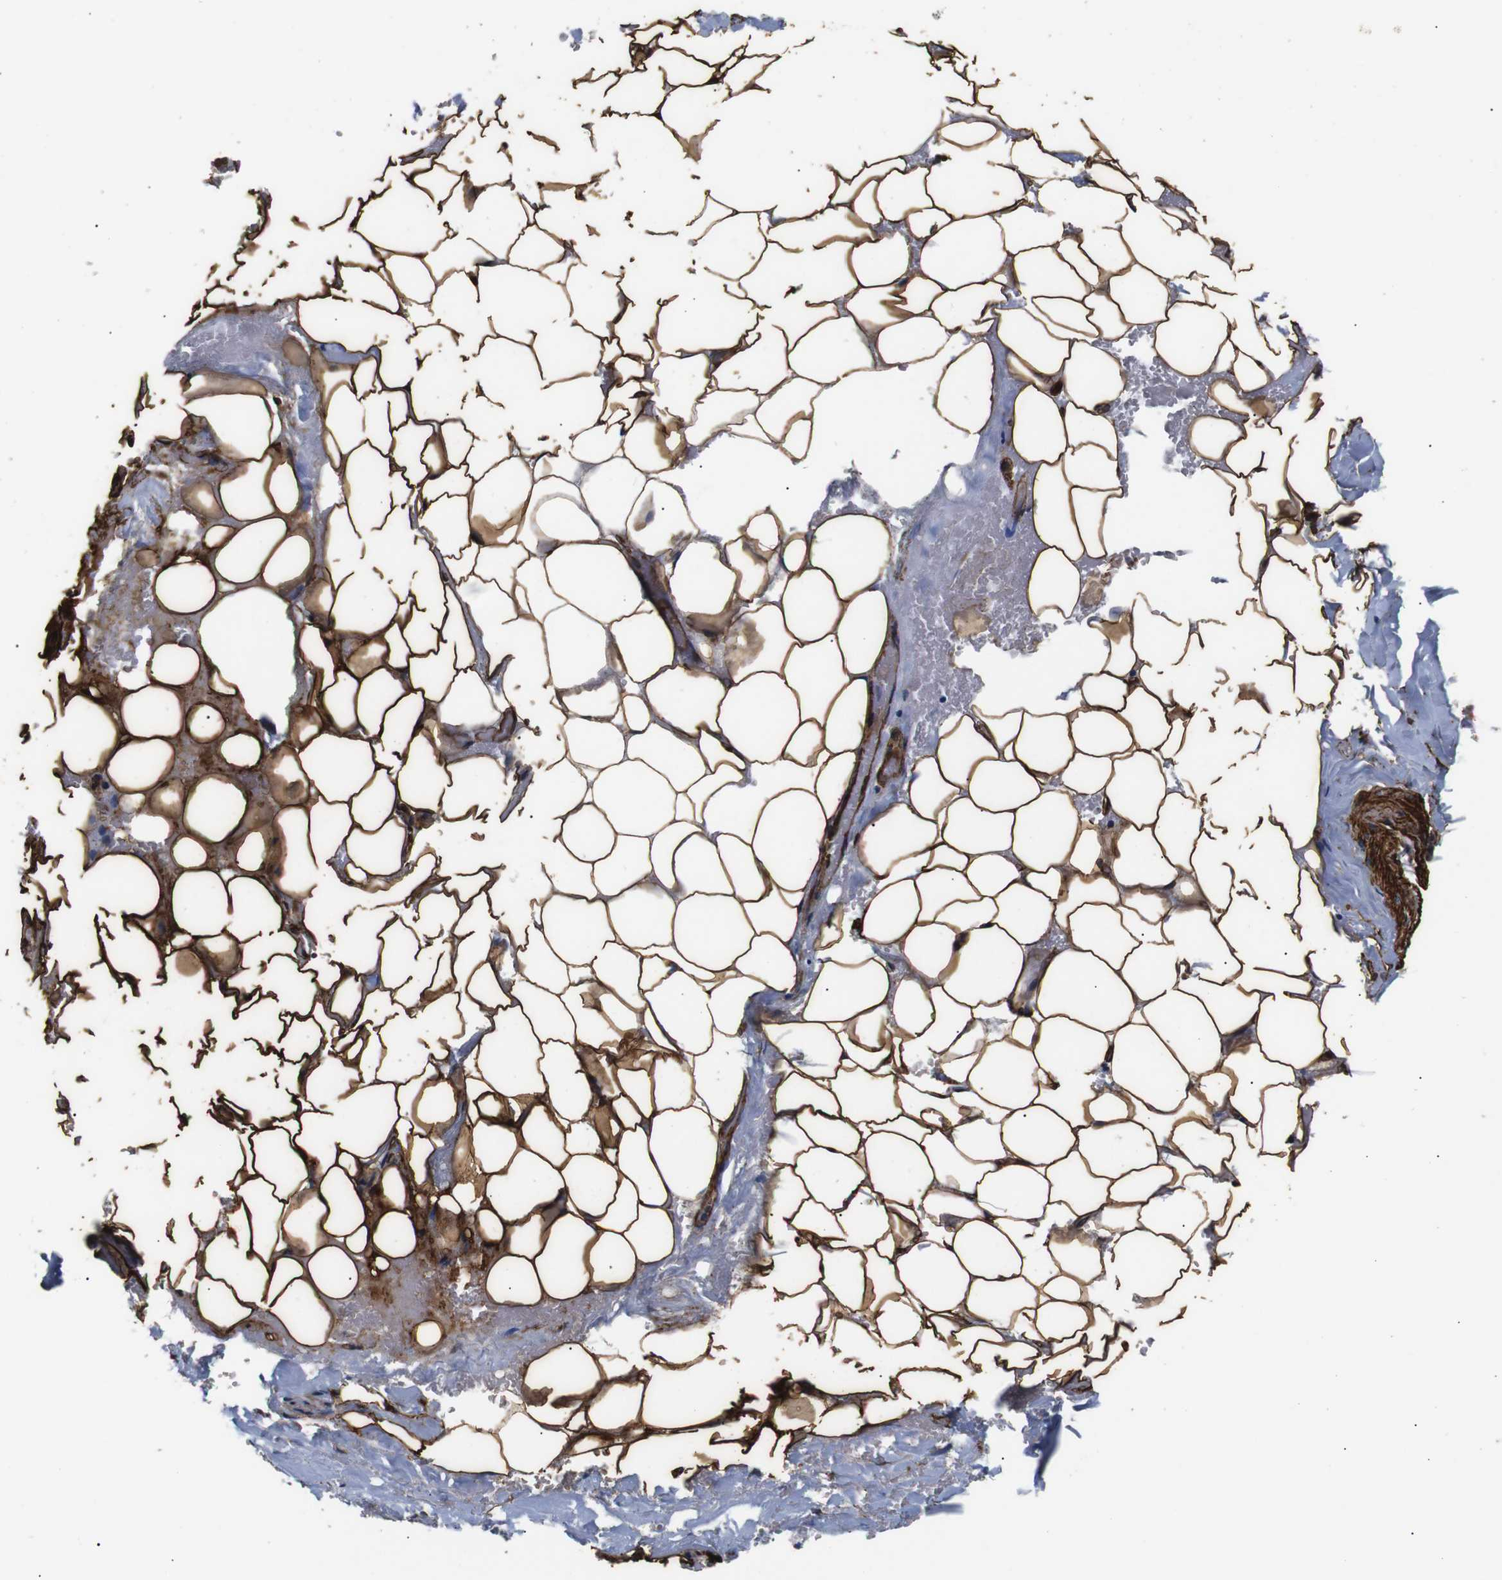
{"staining": {"intensity": "strong", "quantity": ">75%", "location": "cytoplasmic/membranous"}, "tissue": "adipose tissue", "cell_type": "Adipocytes", "image_type": "normal", "snomed": [{"axis": "morphology", "description": "Normal tissue, NOS"}, {"axis": "topography", "description": "Peripheral nerve tissue"}], "caption": "The image reveals staining of normal adipose tissue, revealing strong cytoplasmic/membranous protein expression (brown color) within adipocytes. (DAB (3,3'-diaminobenzidine) IHC with brightfield microscopy, high magnification).", "gene": "CAV2", "patient": {"sex": "male", "age": 70}}